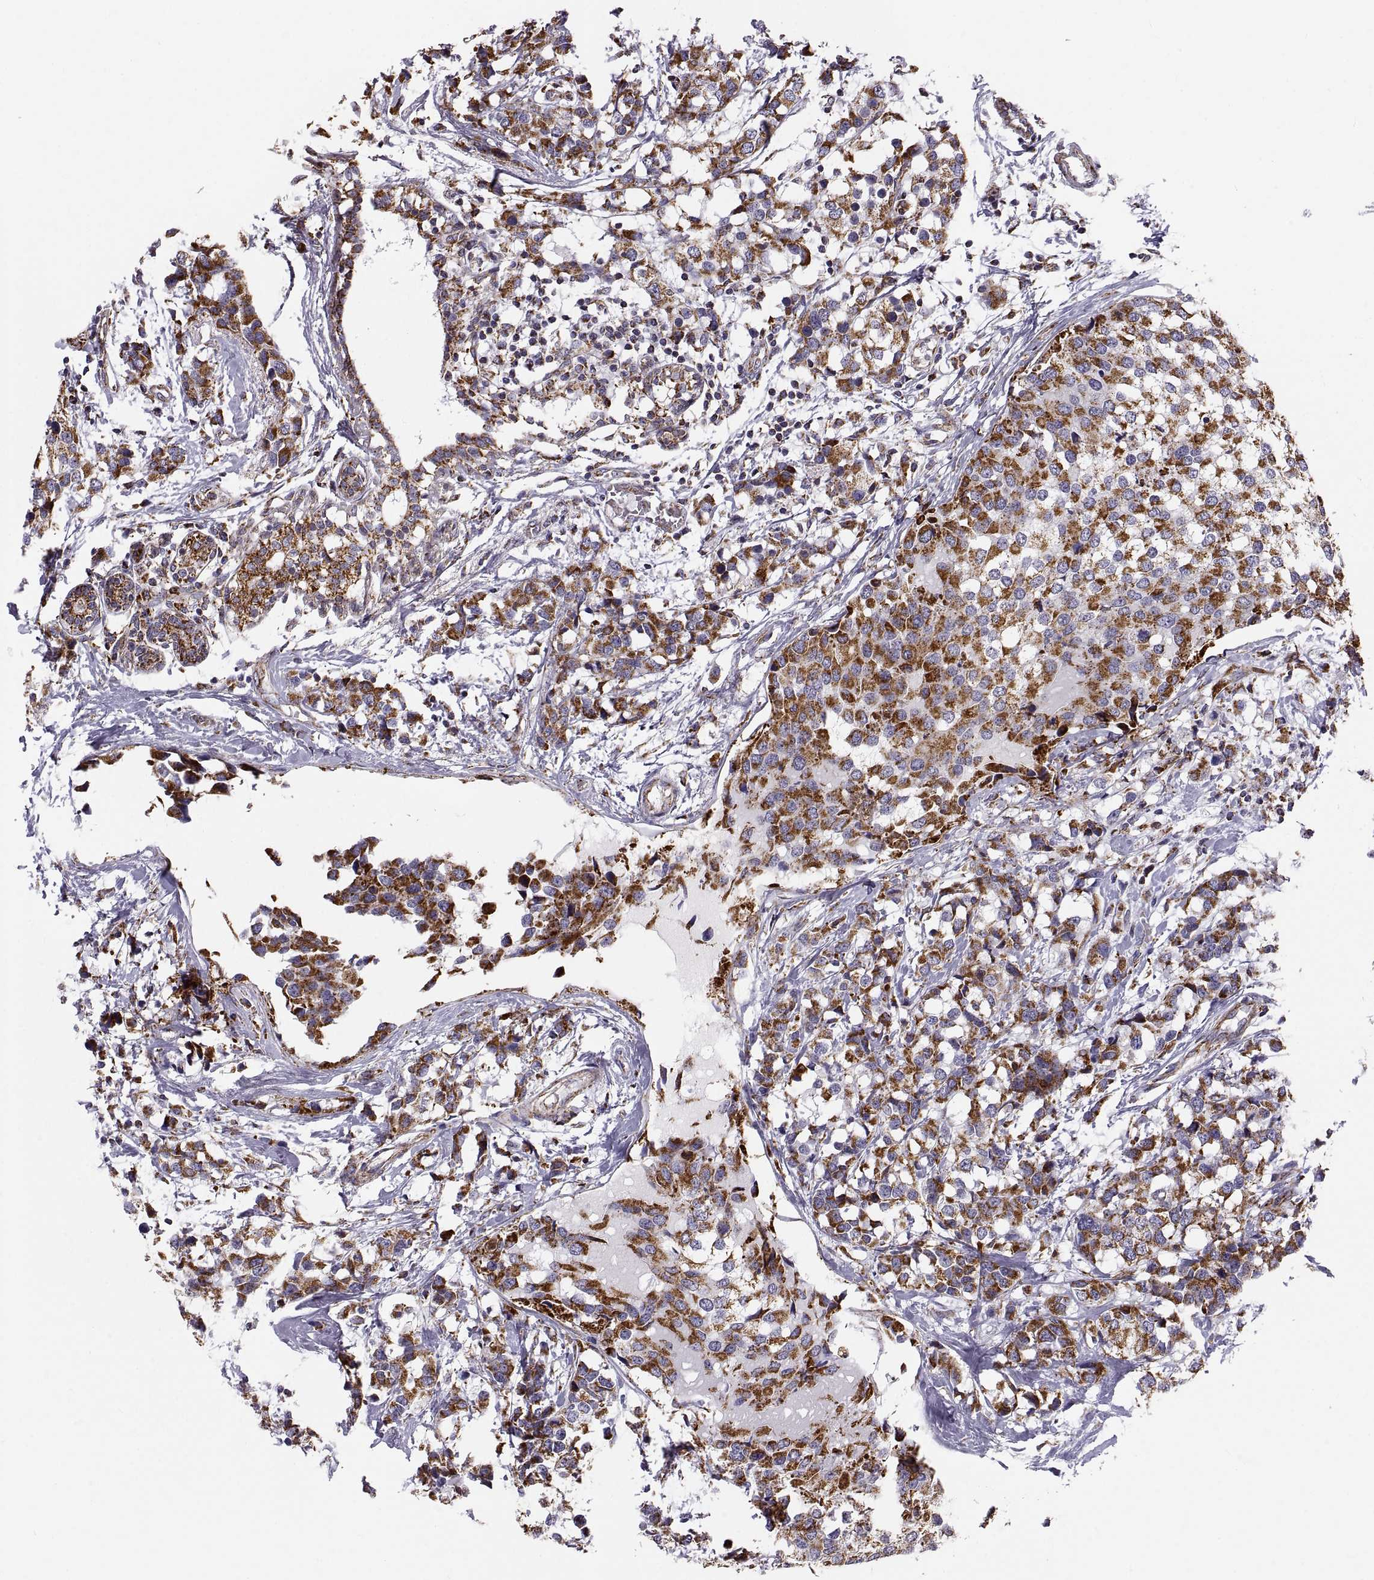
{"staining": {"intensity": "strong", "quantity": ">75%", "location": "cytoplasmic/membranous"}, "tissue": "breast cancer", "cell_type": "Tumor cells", "image_type": "cancer", "snomed": [{"axis": "morphology", "description": "Lobular carcinoma"}, {"axis": "topography", "description": "Breast"}], "caption": "Protein positivity by immunohistochemistry shows strong cytoplasmic/membranous expression in approximately >75% of tumor cells in breast lobular carcinoma.", "gene": "ARSD", "patient": {"sex": "female", "age": 59}}